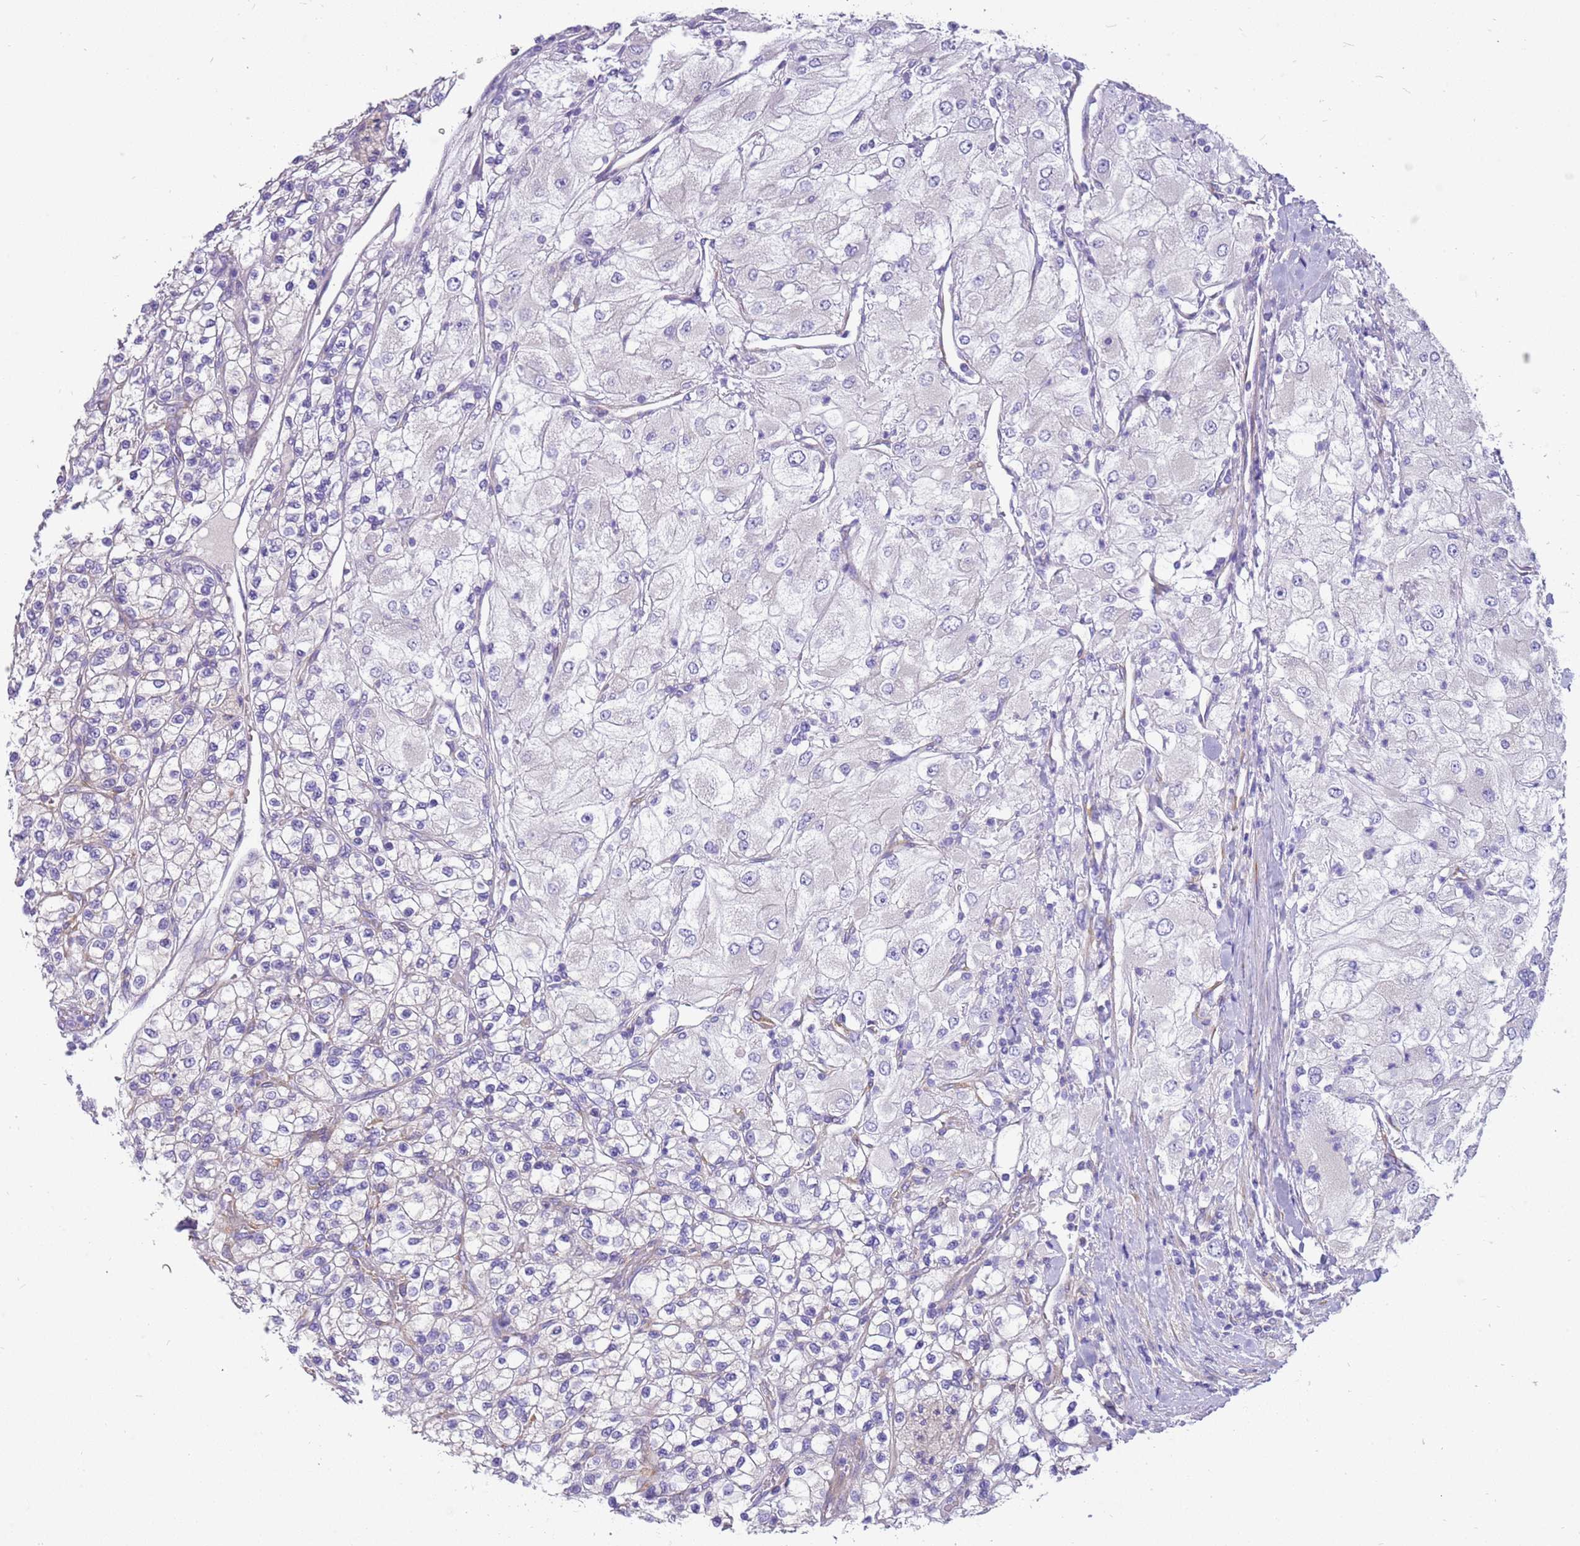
{"staining": {"intensity": "negative", "quantity": "none", "location": "none"}, "tissue": "renal cancer", "cell_type": "Tumor cells", "image_type": "cancer", "snomed": [{"axis": "morphology", "description": "Adenocarcinoma, NOS"}, {"axis": "topography", "description": "Kidney"}], "caption": "High power microscopy histopathology image of an IHC image of renal adenocarcinoma, revealing no significant positivity in tumor cells.", "gene": "SERINC3", "patient": {"sex": "male", "age": 80}}